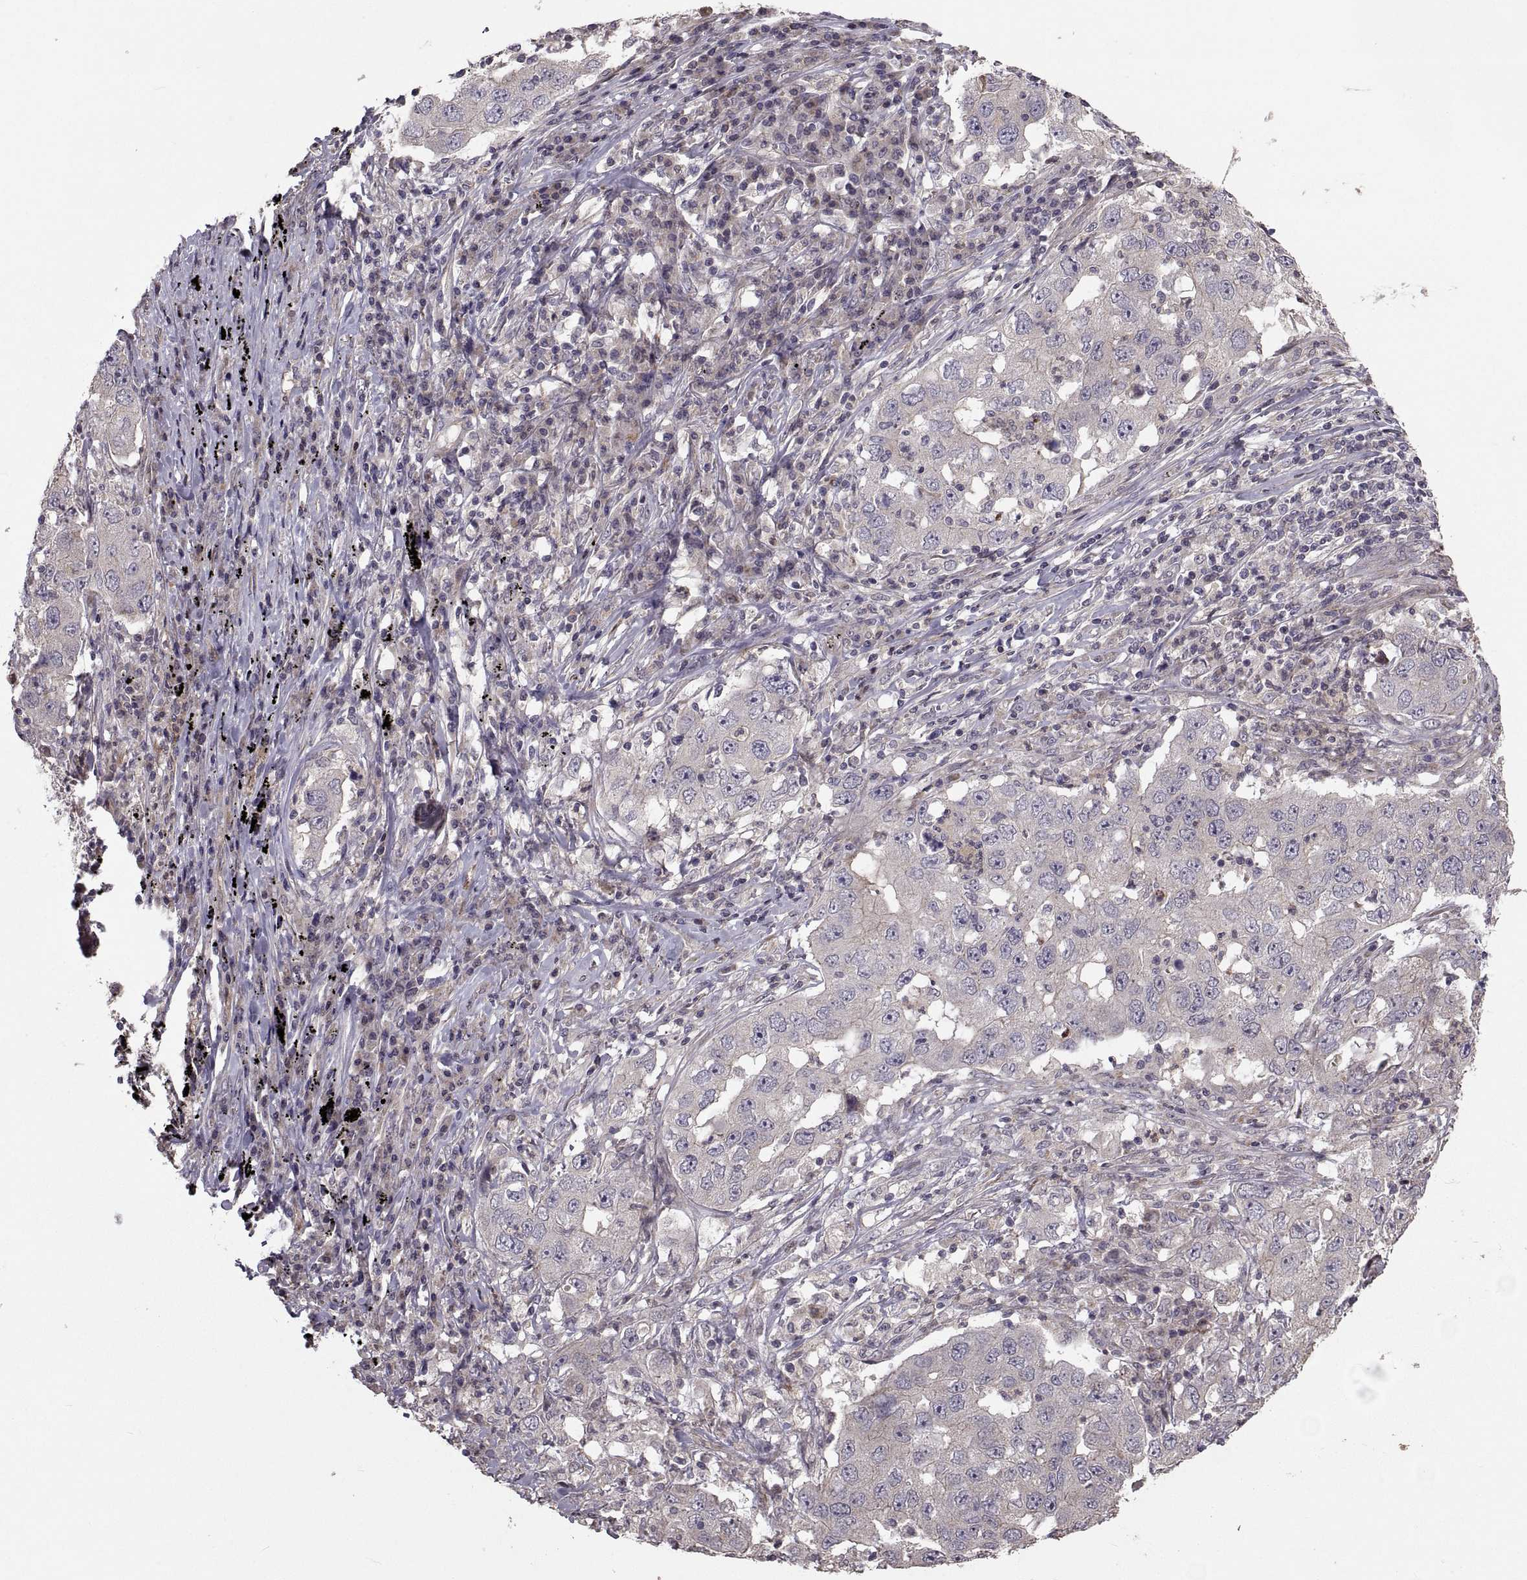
{"staining": {"intensity": "negative", "quantity": "none", "location": "none"}, "tissue": "lung cancer", "cell_type": "Tumor cells", "image_type": "cancer", "snomed": [{"axis": "morphology", "description": "Adenocarcinoma, NOS"}, {"axis": "topography", "description": "Lung"}], "caption": "Immunohistochemistry photomicrograph of lung cancer (adenocarcinoma) stained for a protein (brown), which reveals no staining in tumor cells.", "gene": "PMM2", "patient": {"sex": "male", "age": 73}}